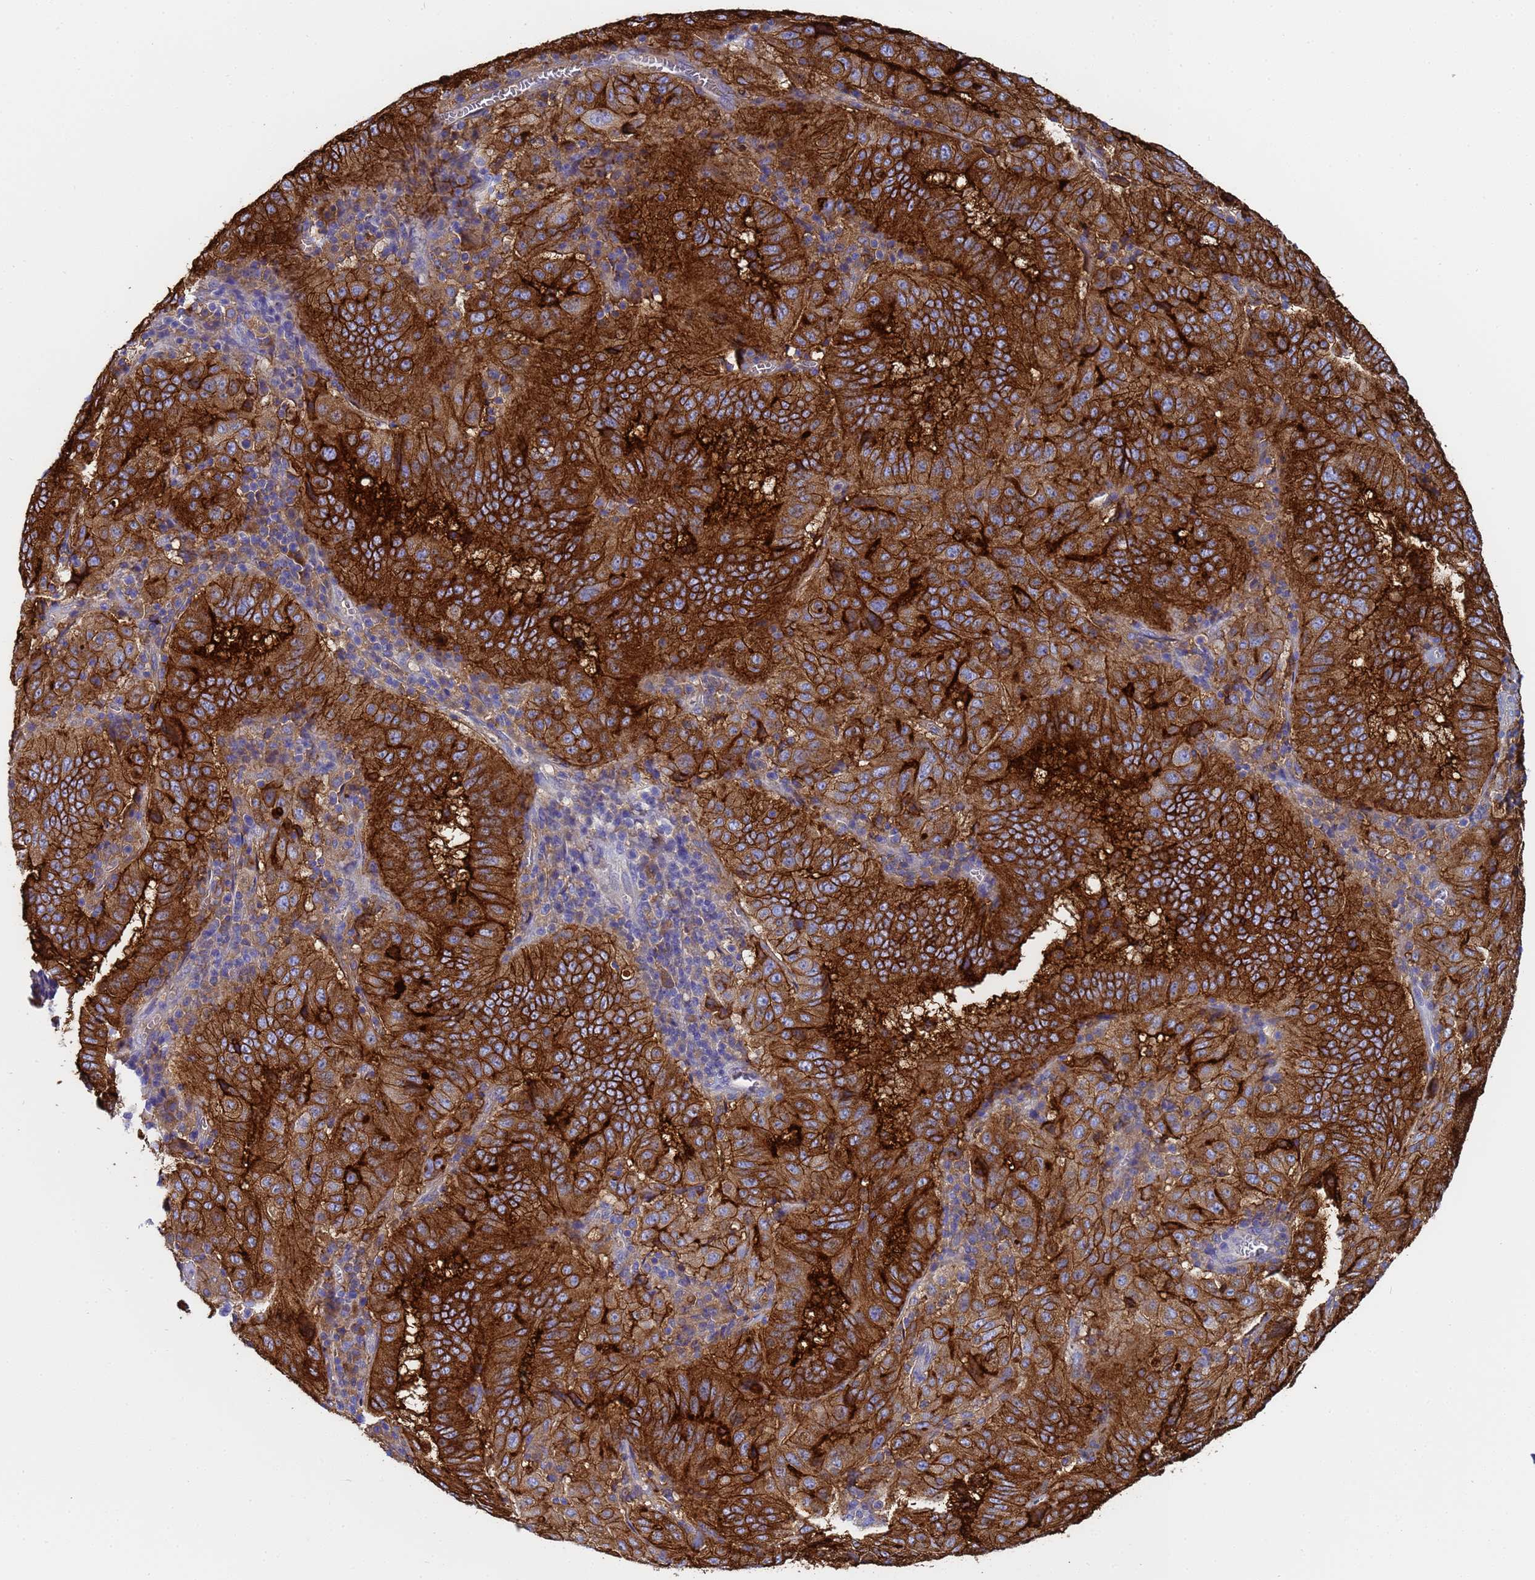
{"staining": {"intensity": "strong", "quantity": ">75%", "location": "cytoplasmic/membranous"}, "tissue": "pancreatic cancer", "cell_type": "Tumor cells", "image_type": "cancer", "snomed": [{"axis": "morphology", "description": "Adenocarcinoma, NOS"}, {"axis": "topography", "description": "Pancreas"}], "caption": "A micrograph of human adenocarcinoma (pancreatic) stained for a protein exhibits strong cytoplasmic/membranous brown staining in tumor cells.", "gene": "TM4SF4", "patient": {"sex": "male", "age": 63}}